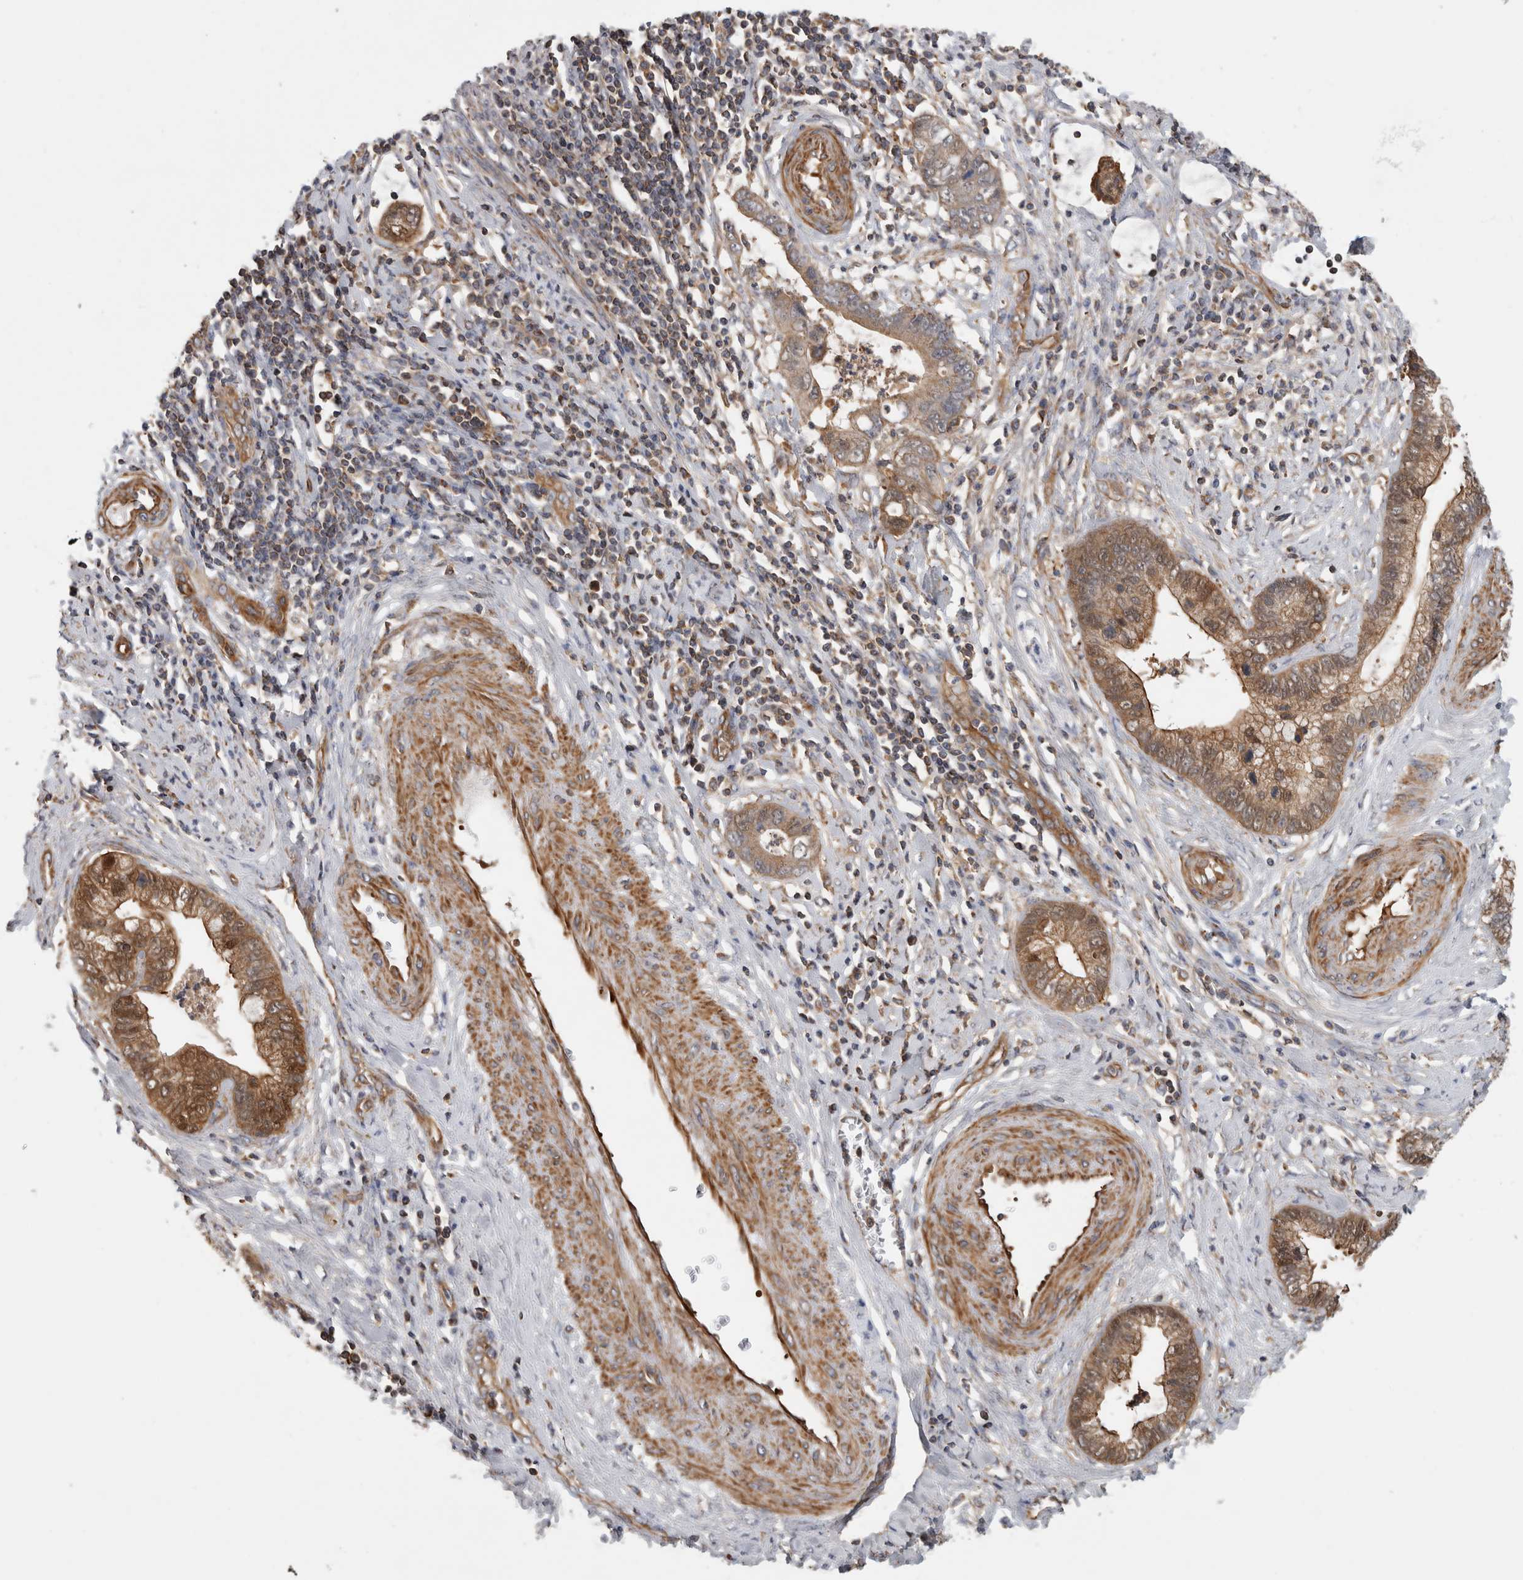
{"staining": {"intensity": "moderate", "quantity": ">75%", "location": "cytoplasmic/membranous"}, "tissue": "cervical cancer", "cell_type": "Tumor cells", "image_type": "cancer", "snomed": [{"axis": "morphology", "description": "Adenocarcinoma, NOS"}, {"axis": "topography", "description": "Cervix"}], "caption": "Immunohistochemistry (IHC) staining of adenocarcinoma (cervical), which reveals medium levels of moderate cytoplasmic/membranous positivity in about >75% of tumor cells indicating moderate cytoplasmic/membranous protein positivity. The staining was performed using DAB (3,3'-diaminobenzidine) (brown) for protein detection and nuclei were counterstained in hematoxylin (blue).", "gene": "SFXN2", "patient": {"sex": "female", "age": 44}}